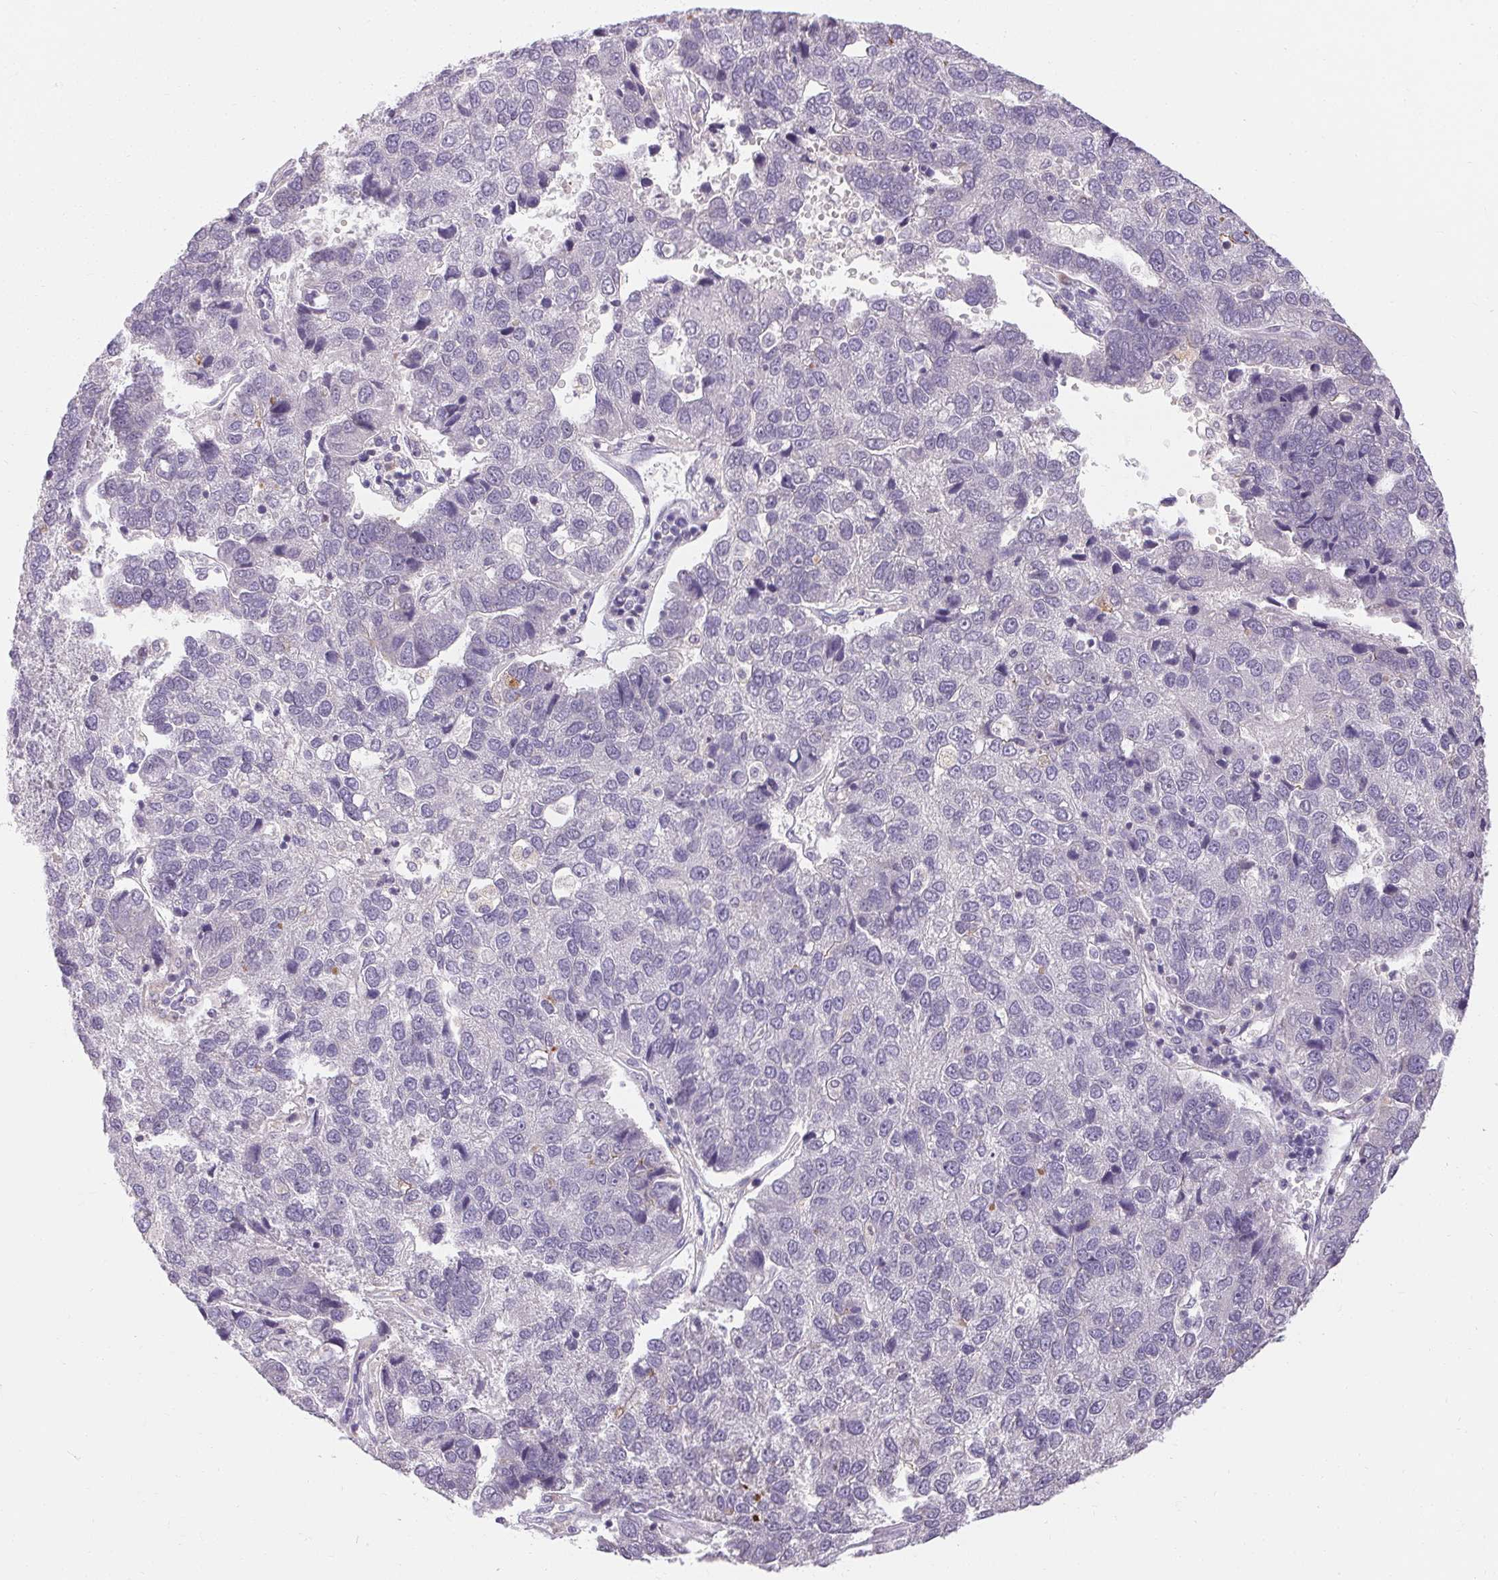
{"staining": {"intensity": "negative", "quantity": "none", "location": "none"}, "tissue": "pancreatic cancer", "cell_type": "Tumor cells", "image_type": "cancer", "snomed": [{"axis": "morphology", "description": "Adenocarcinoma, NOS"}, {"axis": "topography", "description": "Pancreas"}], "caption": "A high-resolution photomicrograph shows IHC staining of adenocarcinoma (pancreatic), which demonstrates no significant staining in tumor cells. (DAB IHC, high magnification).", "gene": "TMEM52B", "patient": {"sex": "female", "age": 61}}